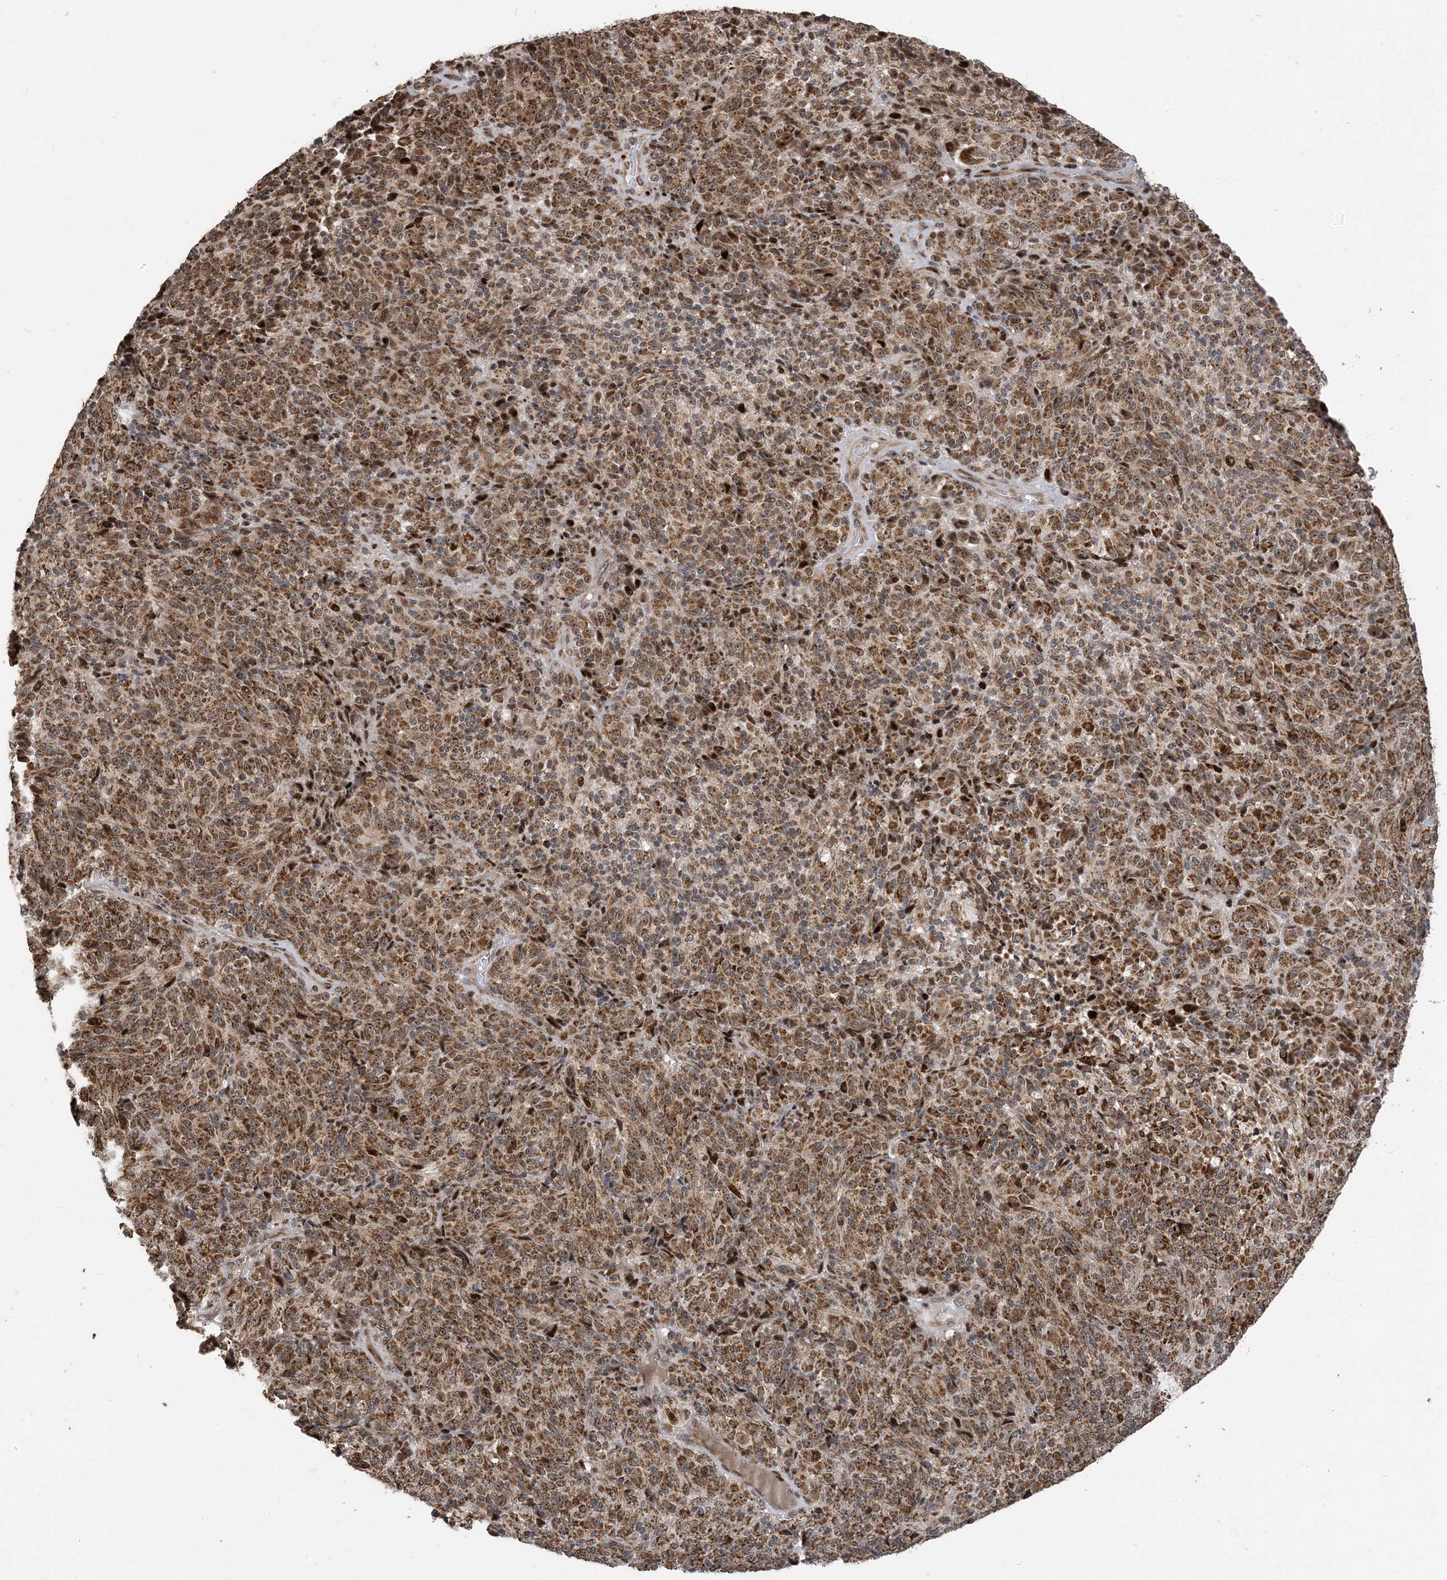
{"staining": {"intensity": "moderate", "quantity": ">75%", "location": "cytoplasmic/membranous,nuclear"}, "tissue": "melanoma", "cell_type": "Tumor cells", "image_type": "cancer", "snomed": [{"axis": "morphology", "description": "Malignant melanoma, Metastatic site"}, {"axis": "topography", "description": "Brain"}], "caption": "DAB (3,3'-diaminobenzidine) immunohistochemical staining of malignant melanoma (metastatic site) exhibits moderate cytoplasmic/membranous and nuclear protein staining in approximately >75% of tumor cells.", "gene": "FAM9B", "patient": {"sex": "female", "age": 56}}